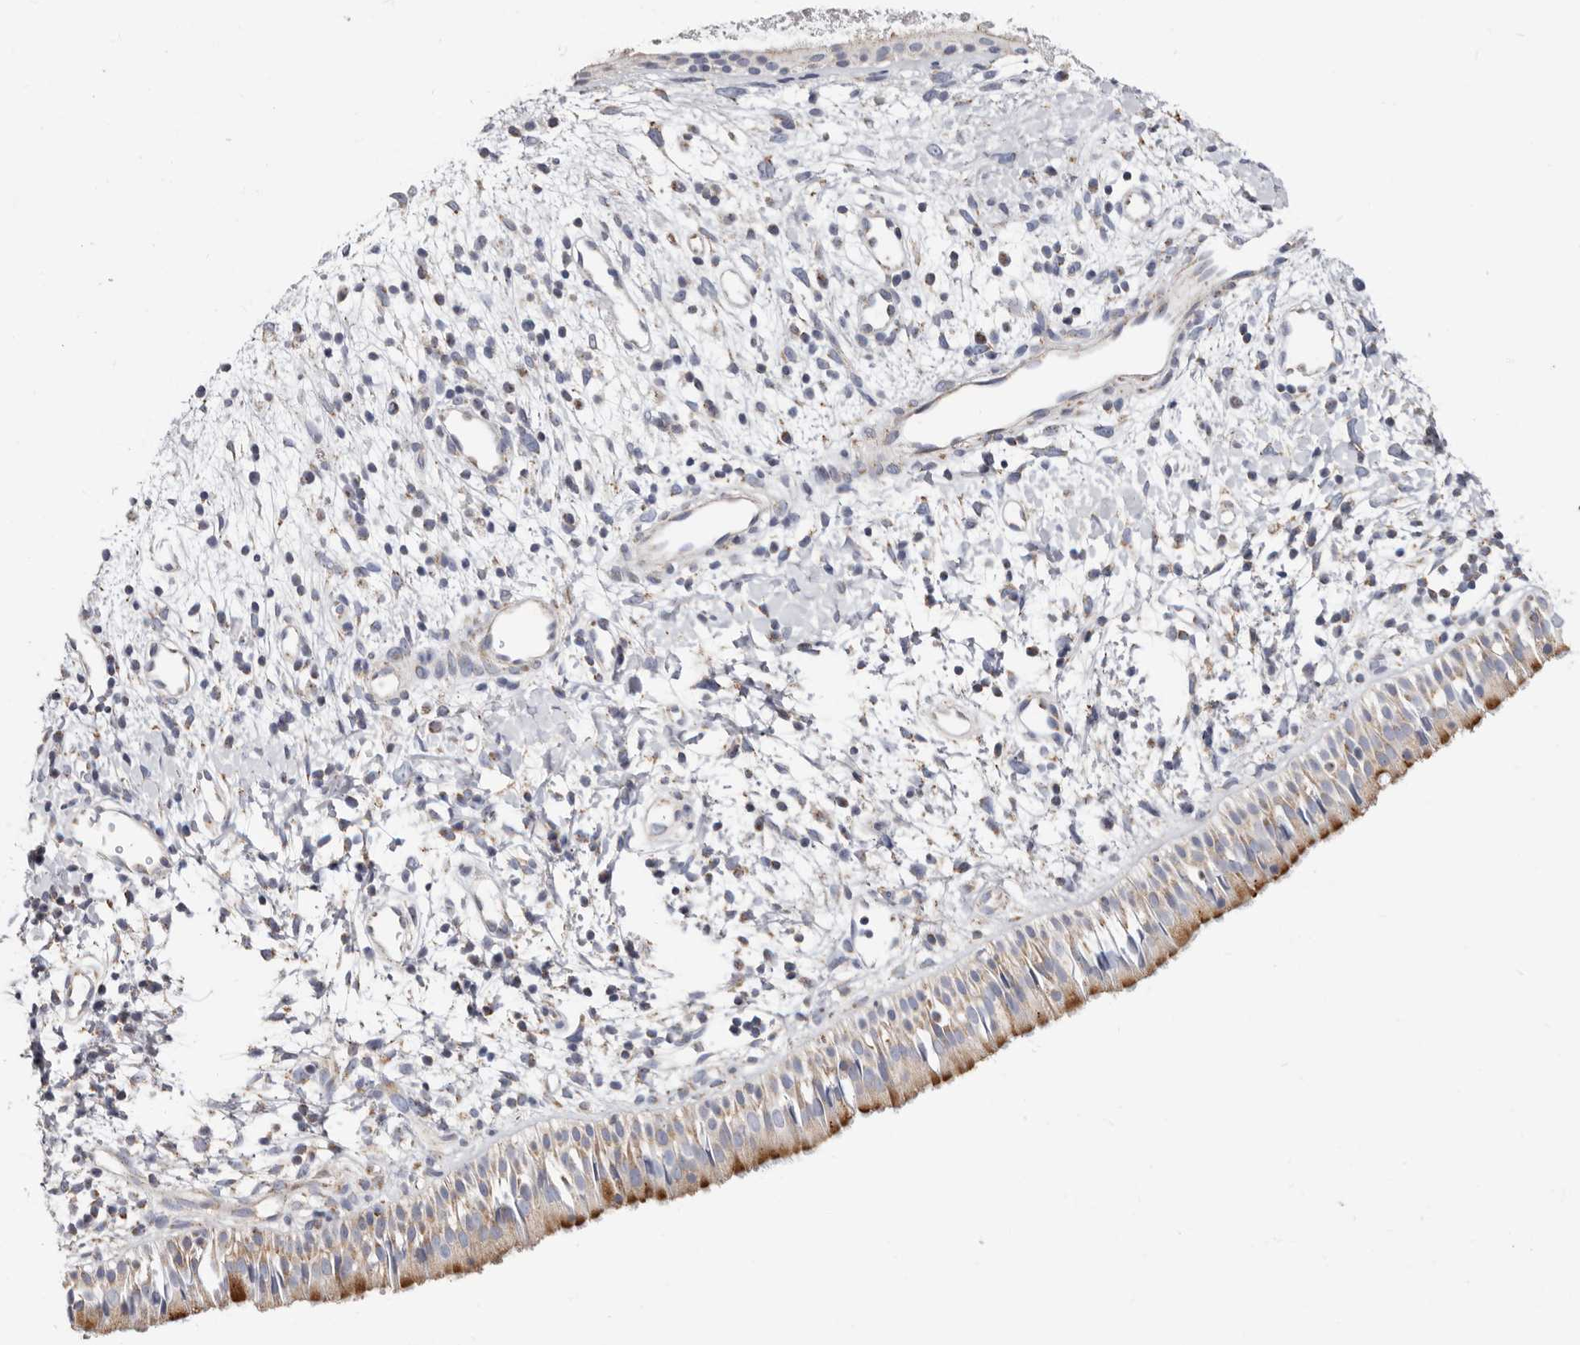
{"staining": {"intensity": "moderate", "quantity": "25%-75%", "location": "cytoplasmic/membranous"}, "tissue": "nasopharynx", "cell_type": "Respiratory epithelial cells", "image_type": "normal", "snomed": [{"axis": "morphology", "description": "Normal tissue, NOS"}, {"axis": "topography", "description": "Nasopharynx"}], "caption": "A medium amount of moderate cytoplasmic/membranous positivity is appreciated in approximately 25%-75% of respiratory epithelial cells in normal nasopharynx.", "gene": "RSPO2", "patient": {"sex": "male", "age": 22}}